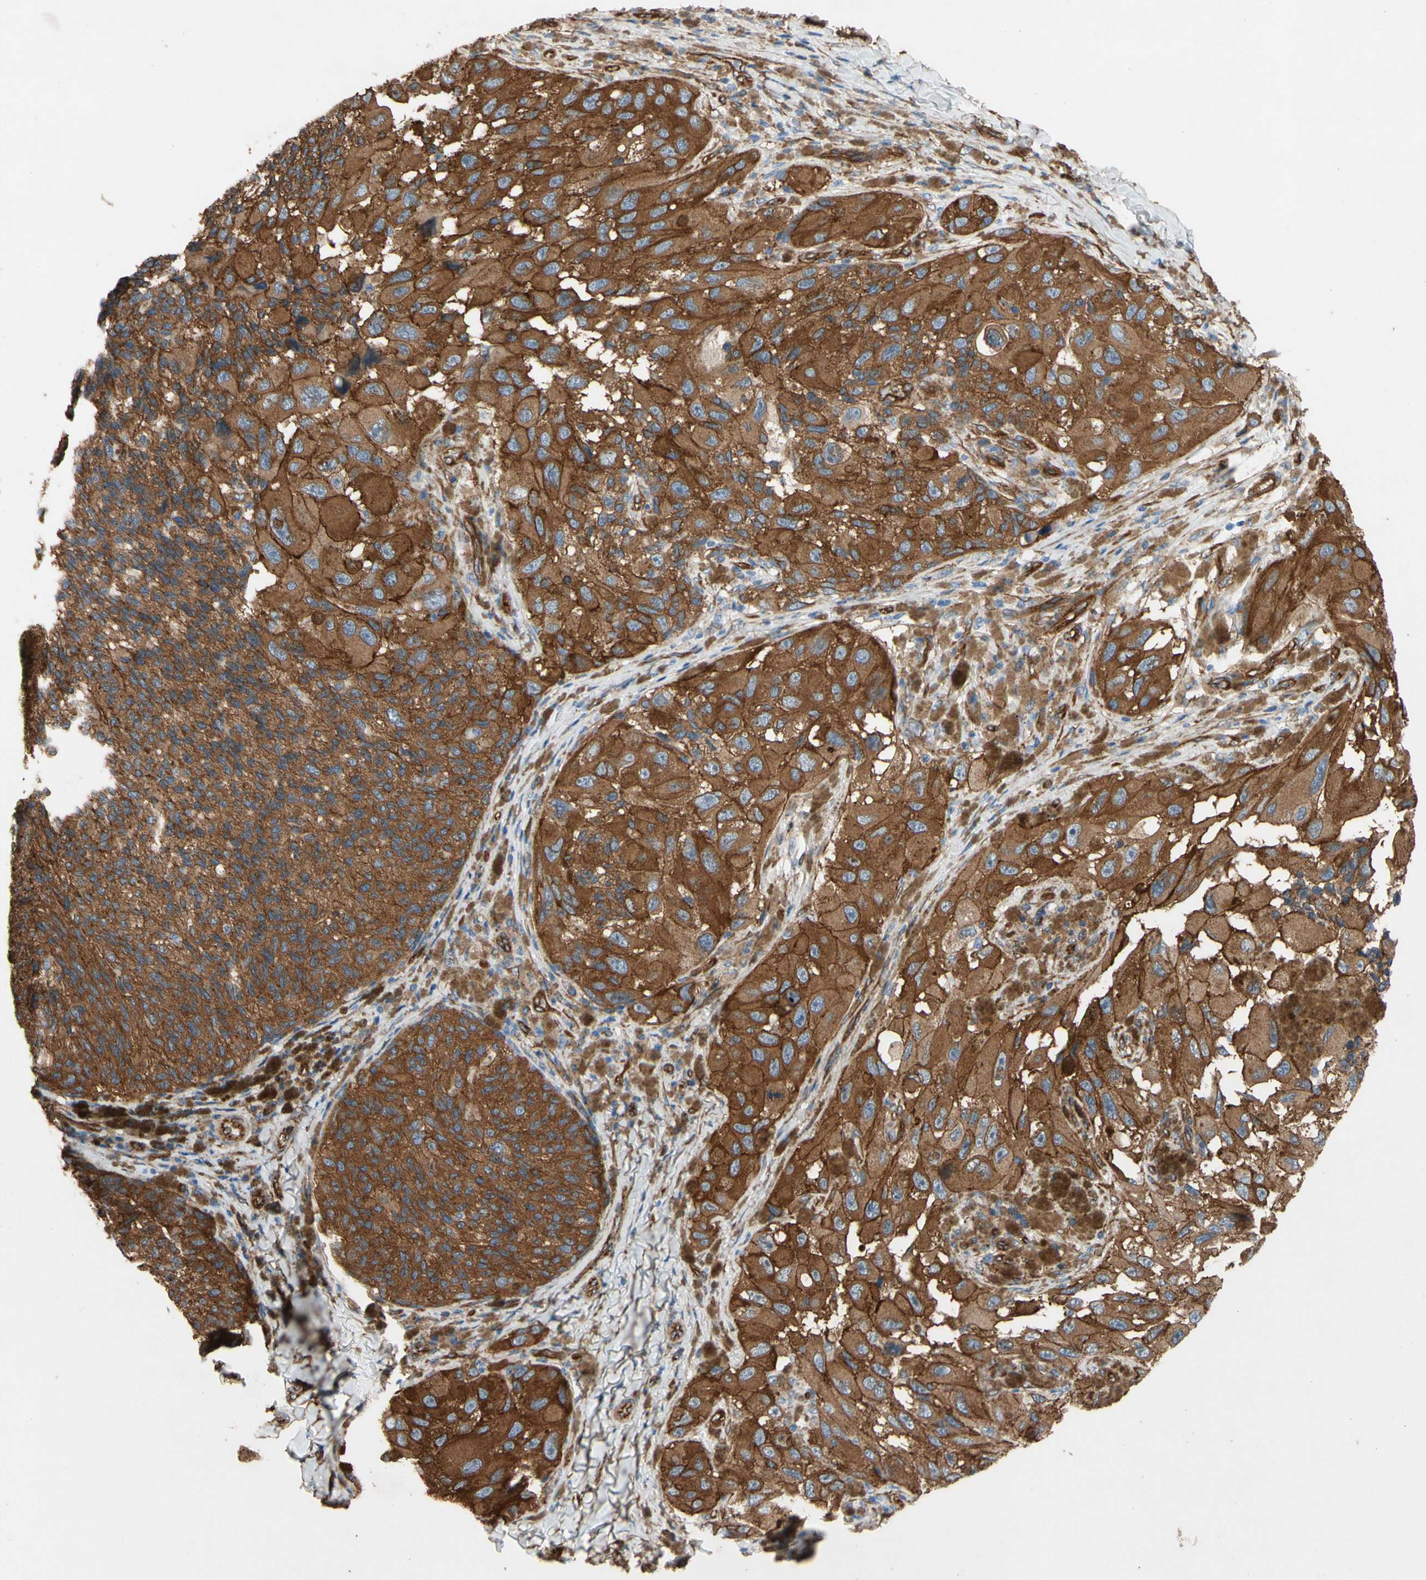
{"staining": {"intensity": "strong", "quantity": ">75%", "location": "cytoplasmic/membranous"}, "tissue": "melanoma", "cell_type": "Tumor cells", "image_type": "cancer", "snomed": [{"axis": "morphology", "description": "Malignant melanoma, NOS"}, {"axis": "topography", "description": "Skin"}], "caption": "DAB (3,3'-diaminobenzidine) immunohistochemical staining of human melanoma shows strong cytoplasmic/membranous protein expression in approximately >75% of tumor cells.", "gene": "CTTNBP2", "patient": {"sex": "female", "age": 73}}